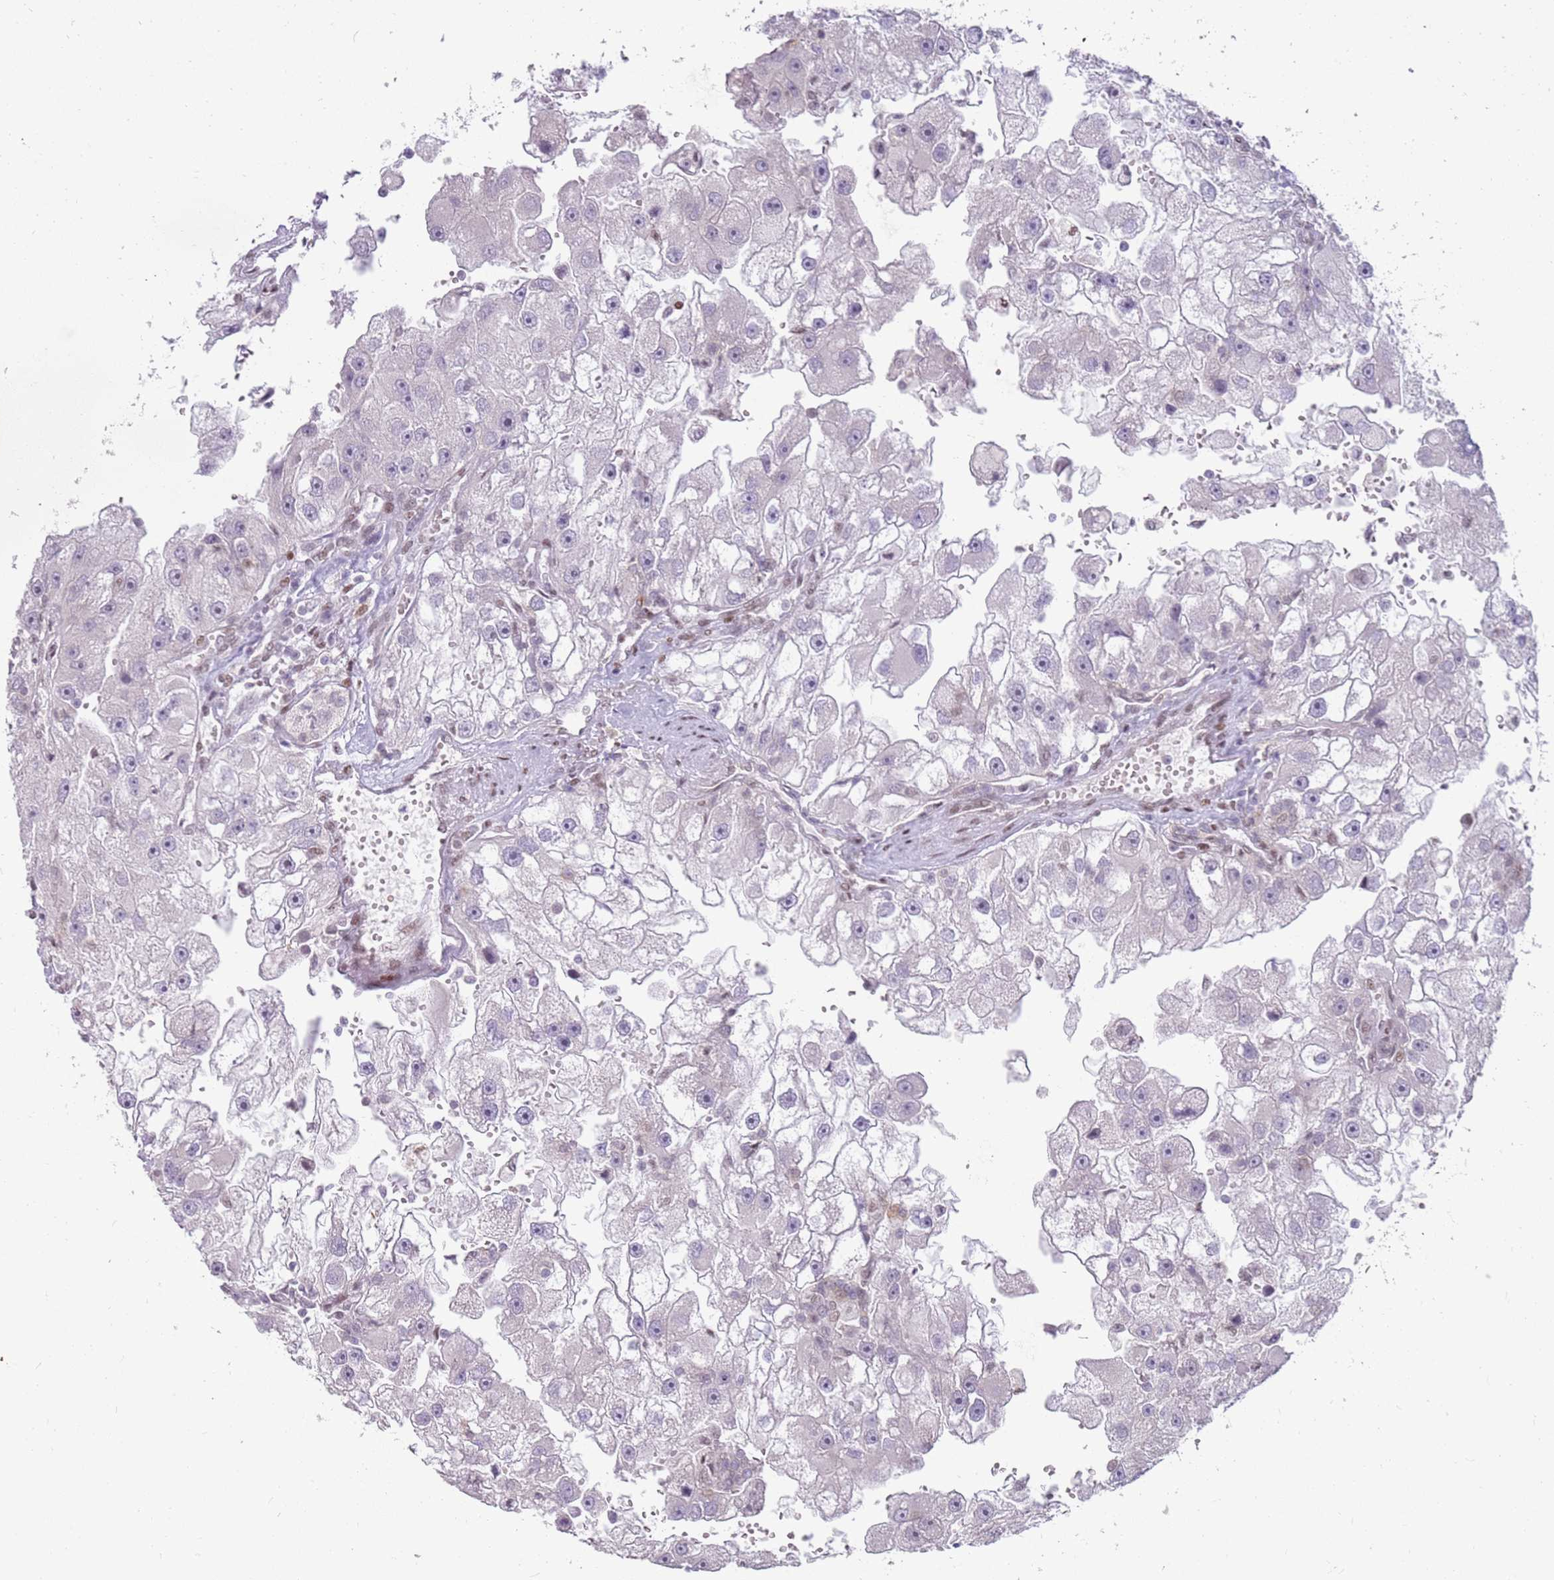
{"staining": {"intensity": "negative", "quantity": "none", "location": "none"}, "tissue": "renal cancer", "cell_type": "Tumor cells", "image_type": "cancer", "snomed": [{"axis": "morphology", "description": "Adenocarcinoma, NOS"}, {"axis": "topography", "description": "Kidney"}], "caption": "DAB immunohistochemical staining of renal cancer shows no significant expression in tumor cells. Nuclei are stained in blue.", "gene": "PHC2", "patient": {"sex": "male", "age": 63}}